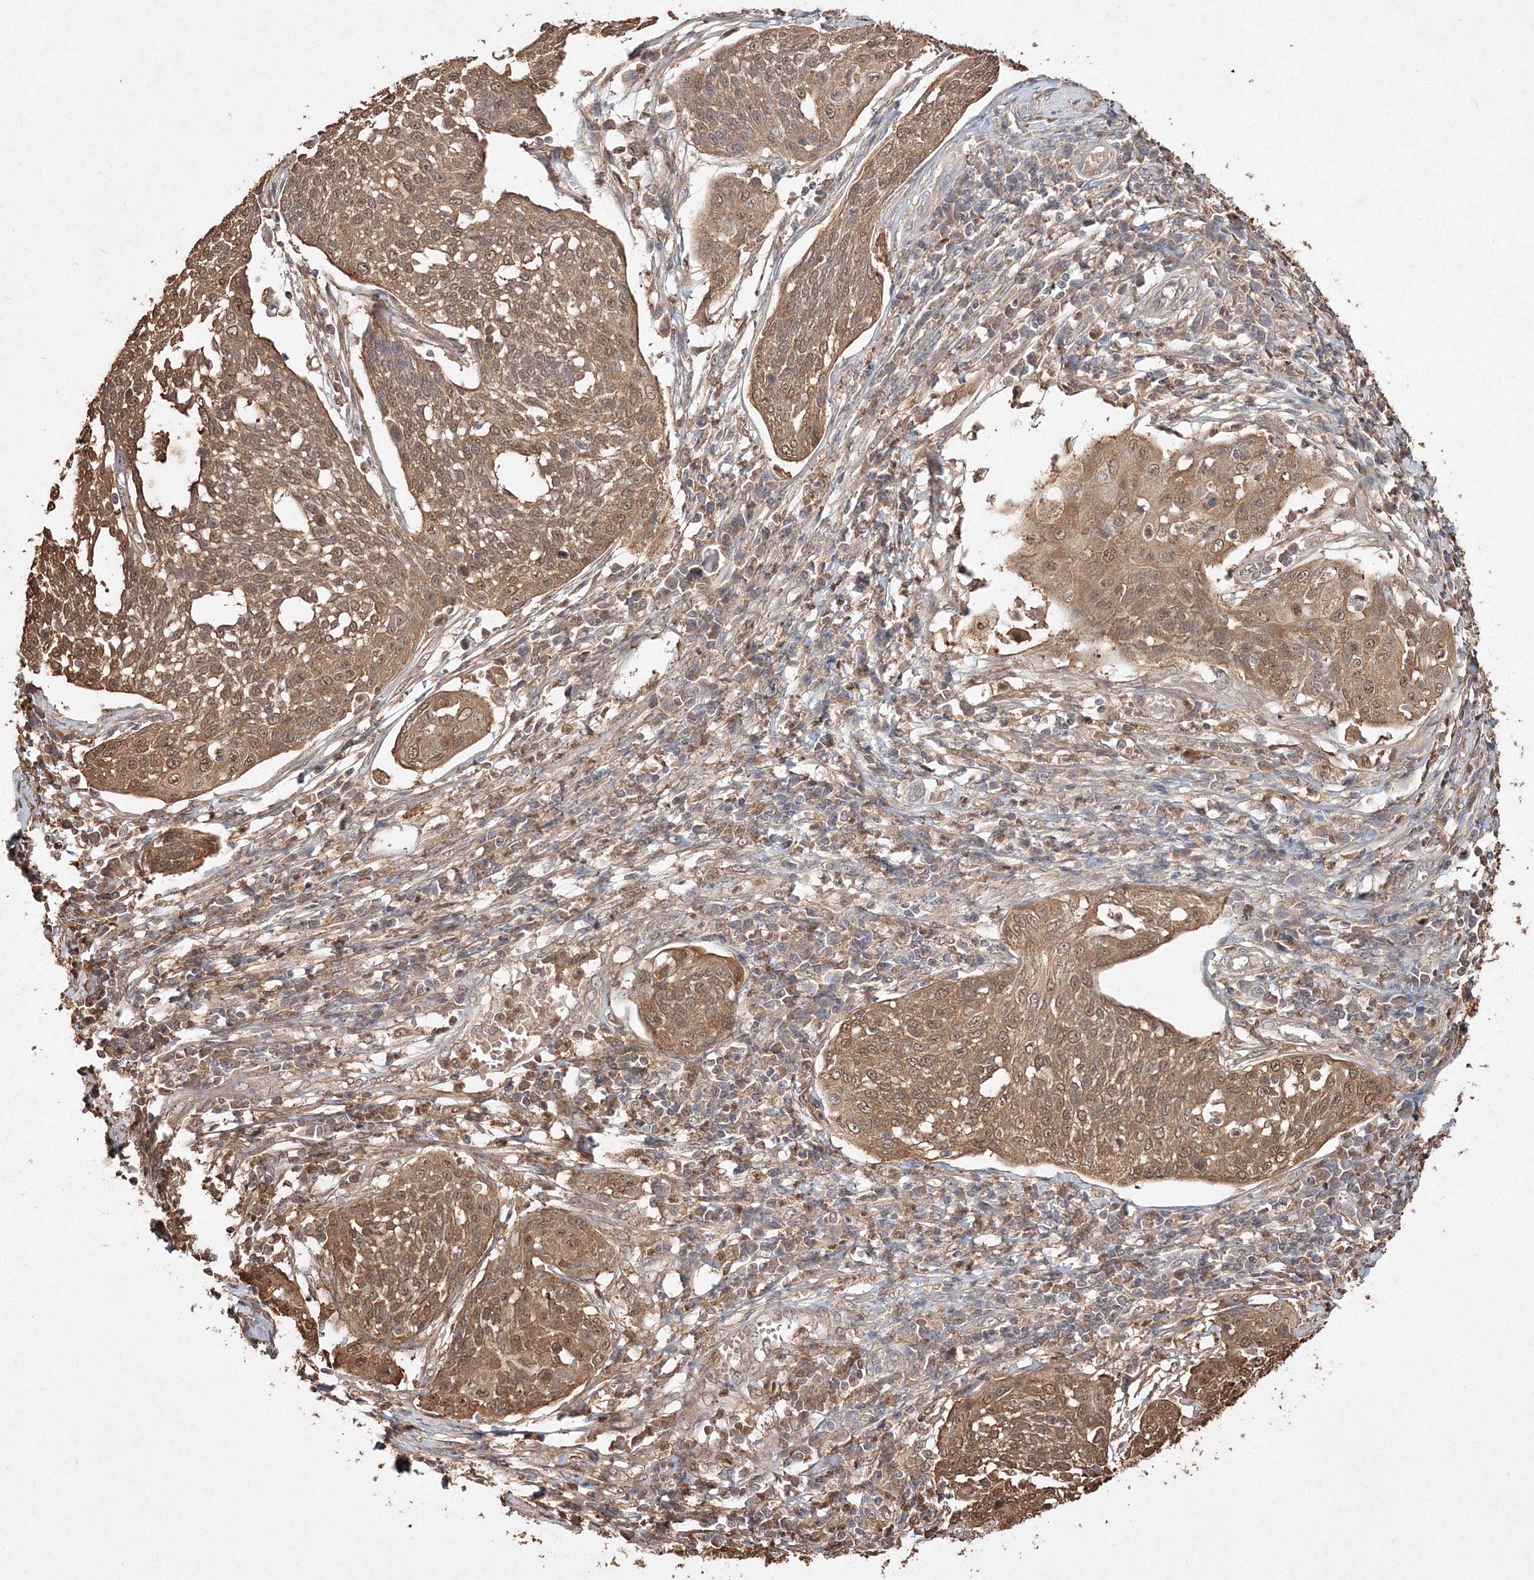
{"staining": {"intensity": "moderate", "quantity": ">75%", "location": "cytoplasmic/membranous,nuclear"}, "tissue": "cervical cancer", "cell_type": "Tumor cells", "image_type": "cancer", "snomed": [{"axis": "morphology", "description": "Squamous cell carcinoma, NOS"}, {"axis": "topography", "description": "Cervix"}], "caption": "Tumor cells demonstrate moderate cytoplasmic/membranous and nuclear expression in approximately >75% of cells in cervical squamous cell carcinoma. The protein of interest is stained brown, and the nuclei are stained in blue (DAB IHC with brightfield microscopy, high magnification).", "gene": "S100A11", "patient": {"sex": "female", "age": 34}}